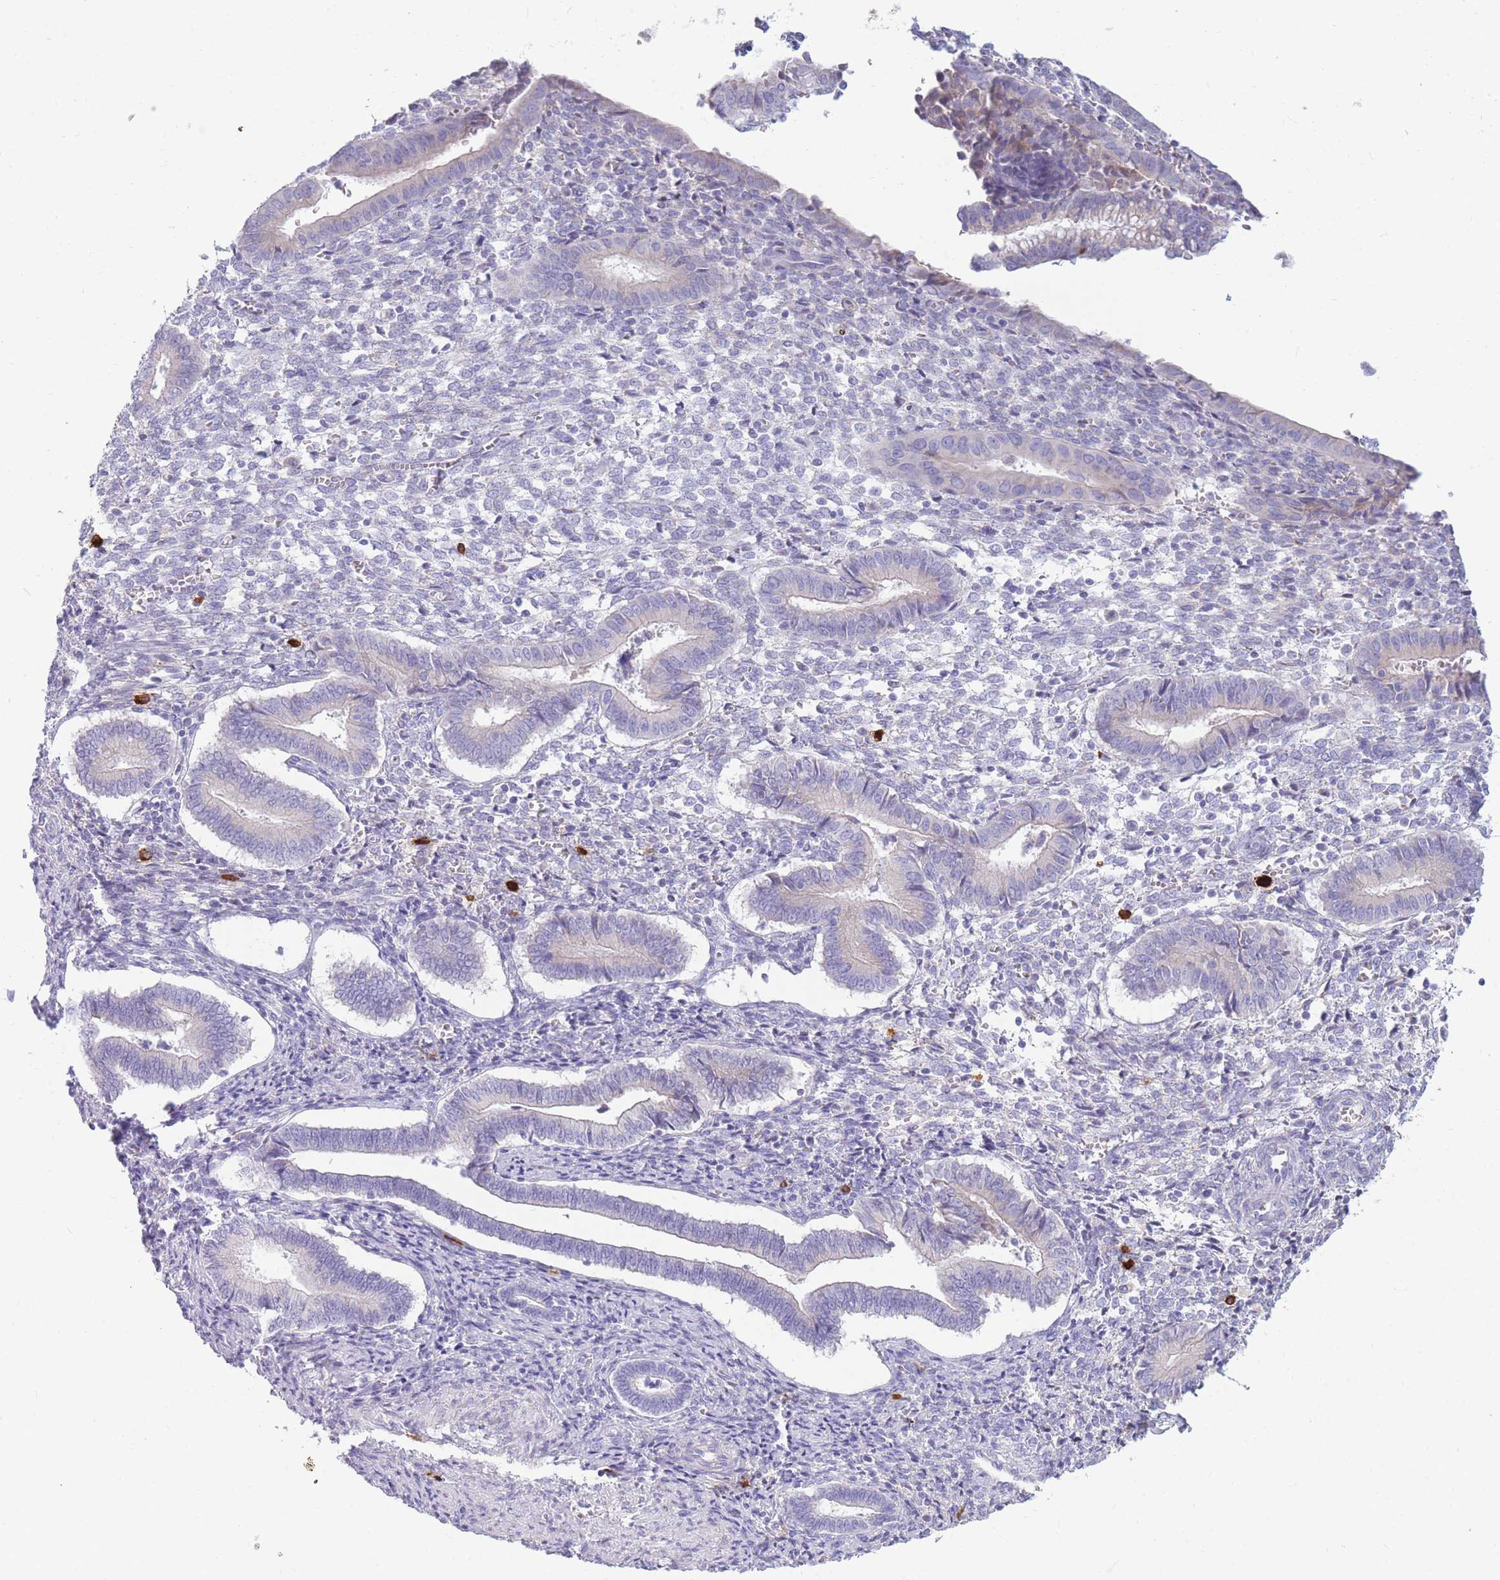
{"staining": {"intensity": "negative", "quantity": "none", "location": "none"}, "tissue": "endometrium", "cell_type": "Cells in endometrial stroma", "image_type": "normal", "snomed": [{"axis": "morphology", "description": "Normal tissue, NOS"}, {"axis": "topography", "description": "Other"}, {"axis": "topography", "description": "Endometrium"}], "caption": "Immunohistochemistry (IHC) micrograph of unremarkable endometrium: endometrium stained with DAB (3,3'-diaminobenzidine) shows no significant protein staining in cells in endometrial stroma.", "gene": "TPSAB1", "patient": {"sex": "female", "age": 44}}